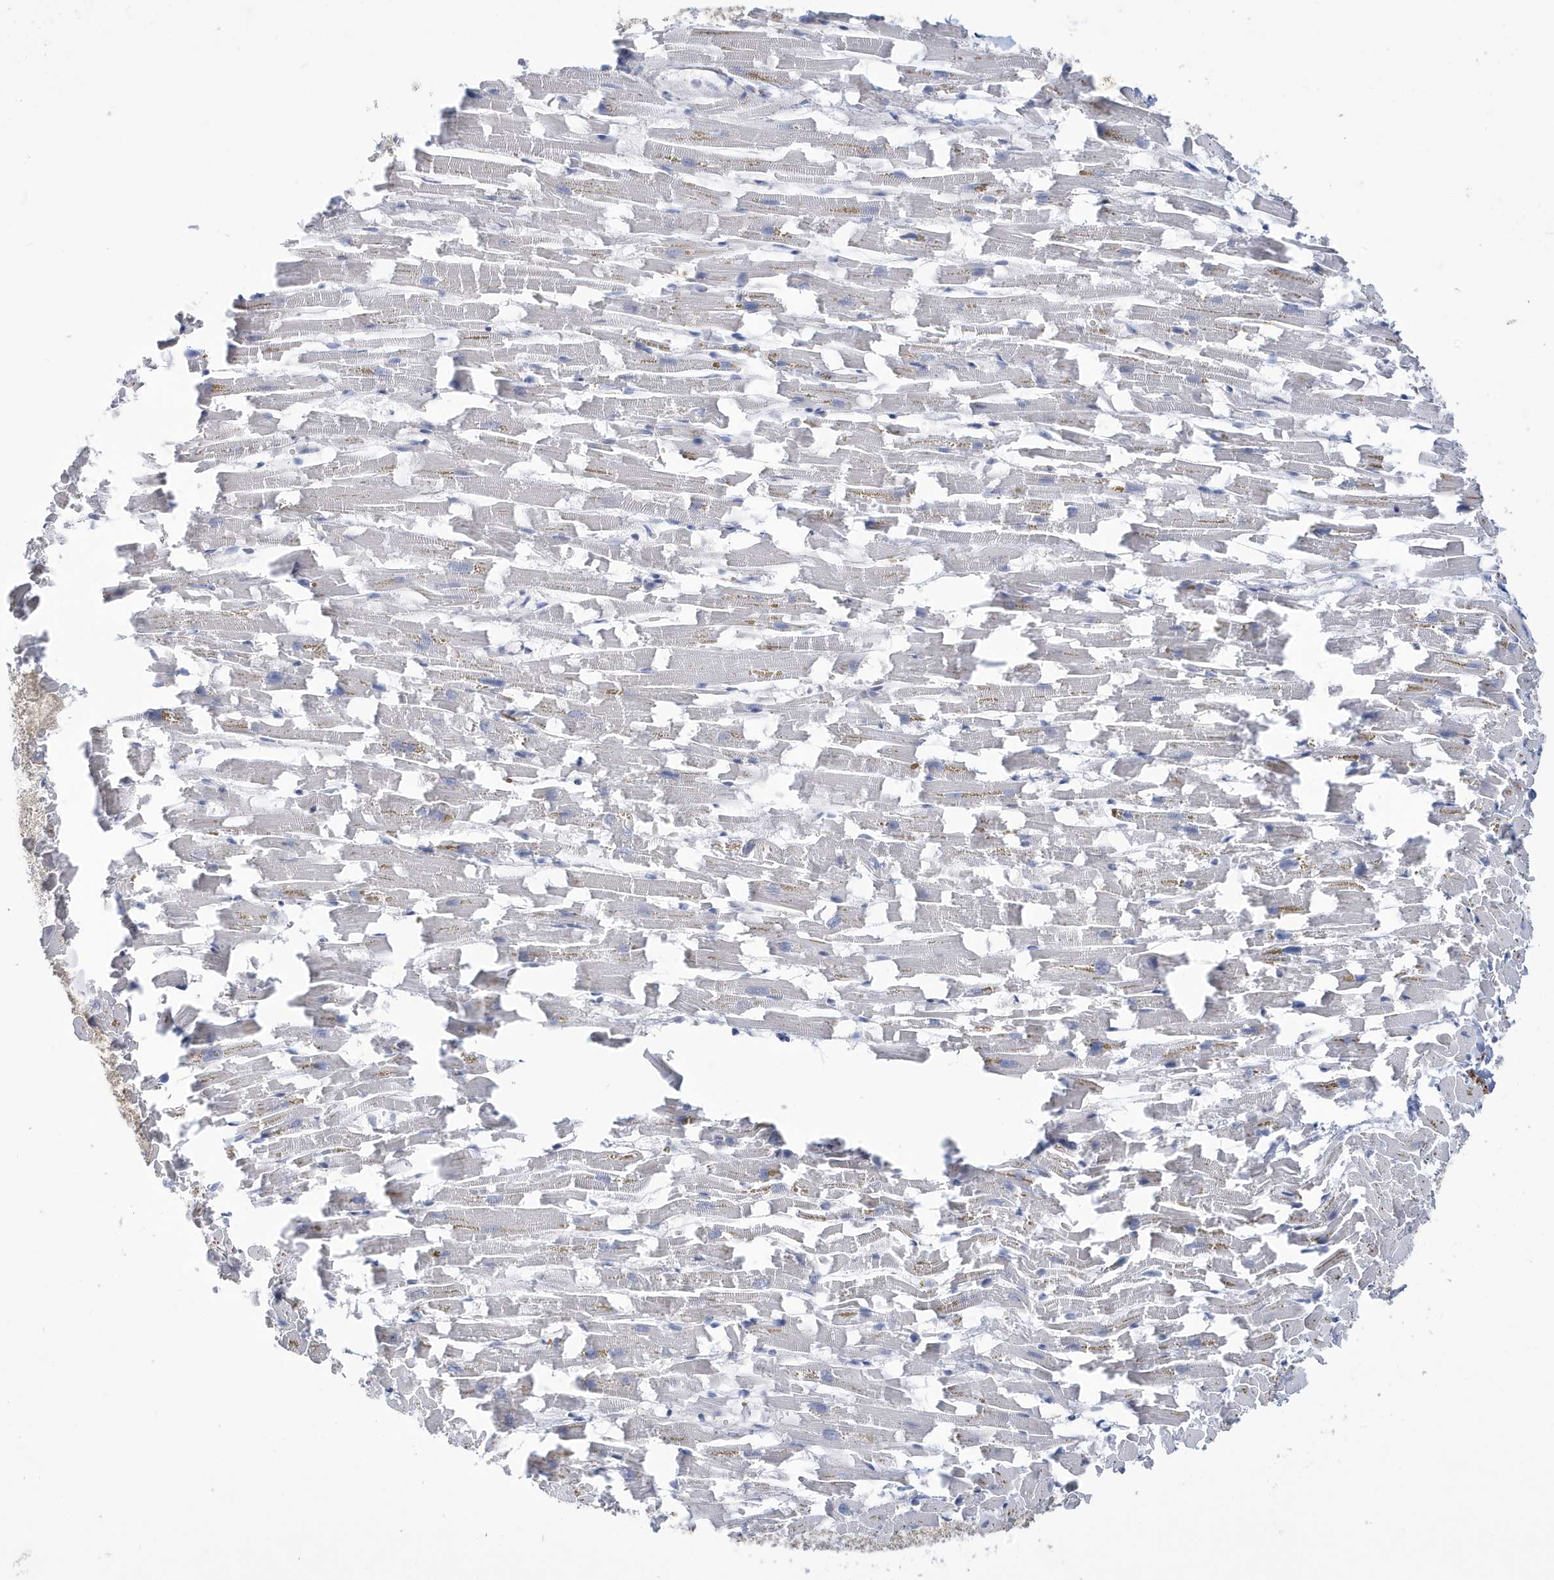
{"staining": {"intensity": "weak", "quantity": "<25%", "location": "cytoplasmic/membranous"}, "tissue": "heart muscle", "cell_type": "Cardiomyocytes", "image_type": "normal", "snomed": [{"axis": "morphology", "description": "Normal tissue, NOS"}, {"axis": "topography", "description": "Heart"}], "caption": "This is an immunohistochemistry (IHC) histopathology image of benign heart muscle. There is no staining in cardiomyocytes.", "gene": "ZNF654", "patient": {"sex": "female", "age": 64}}